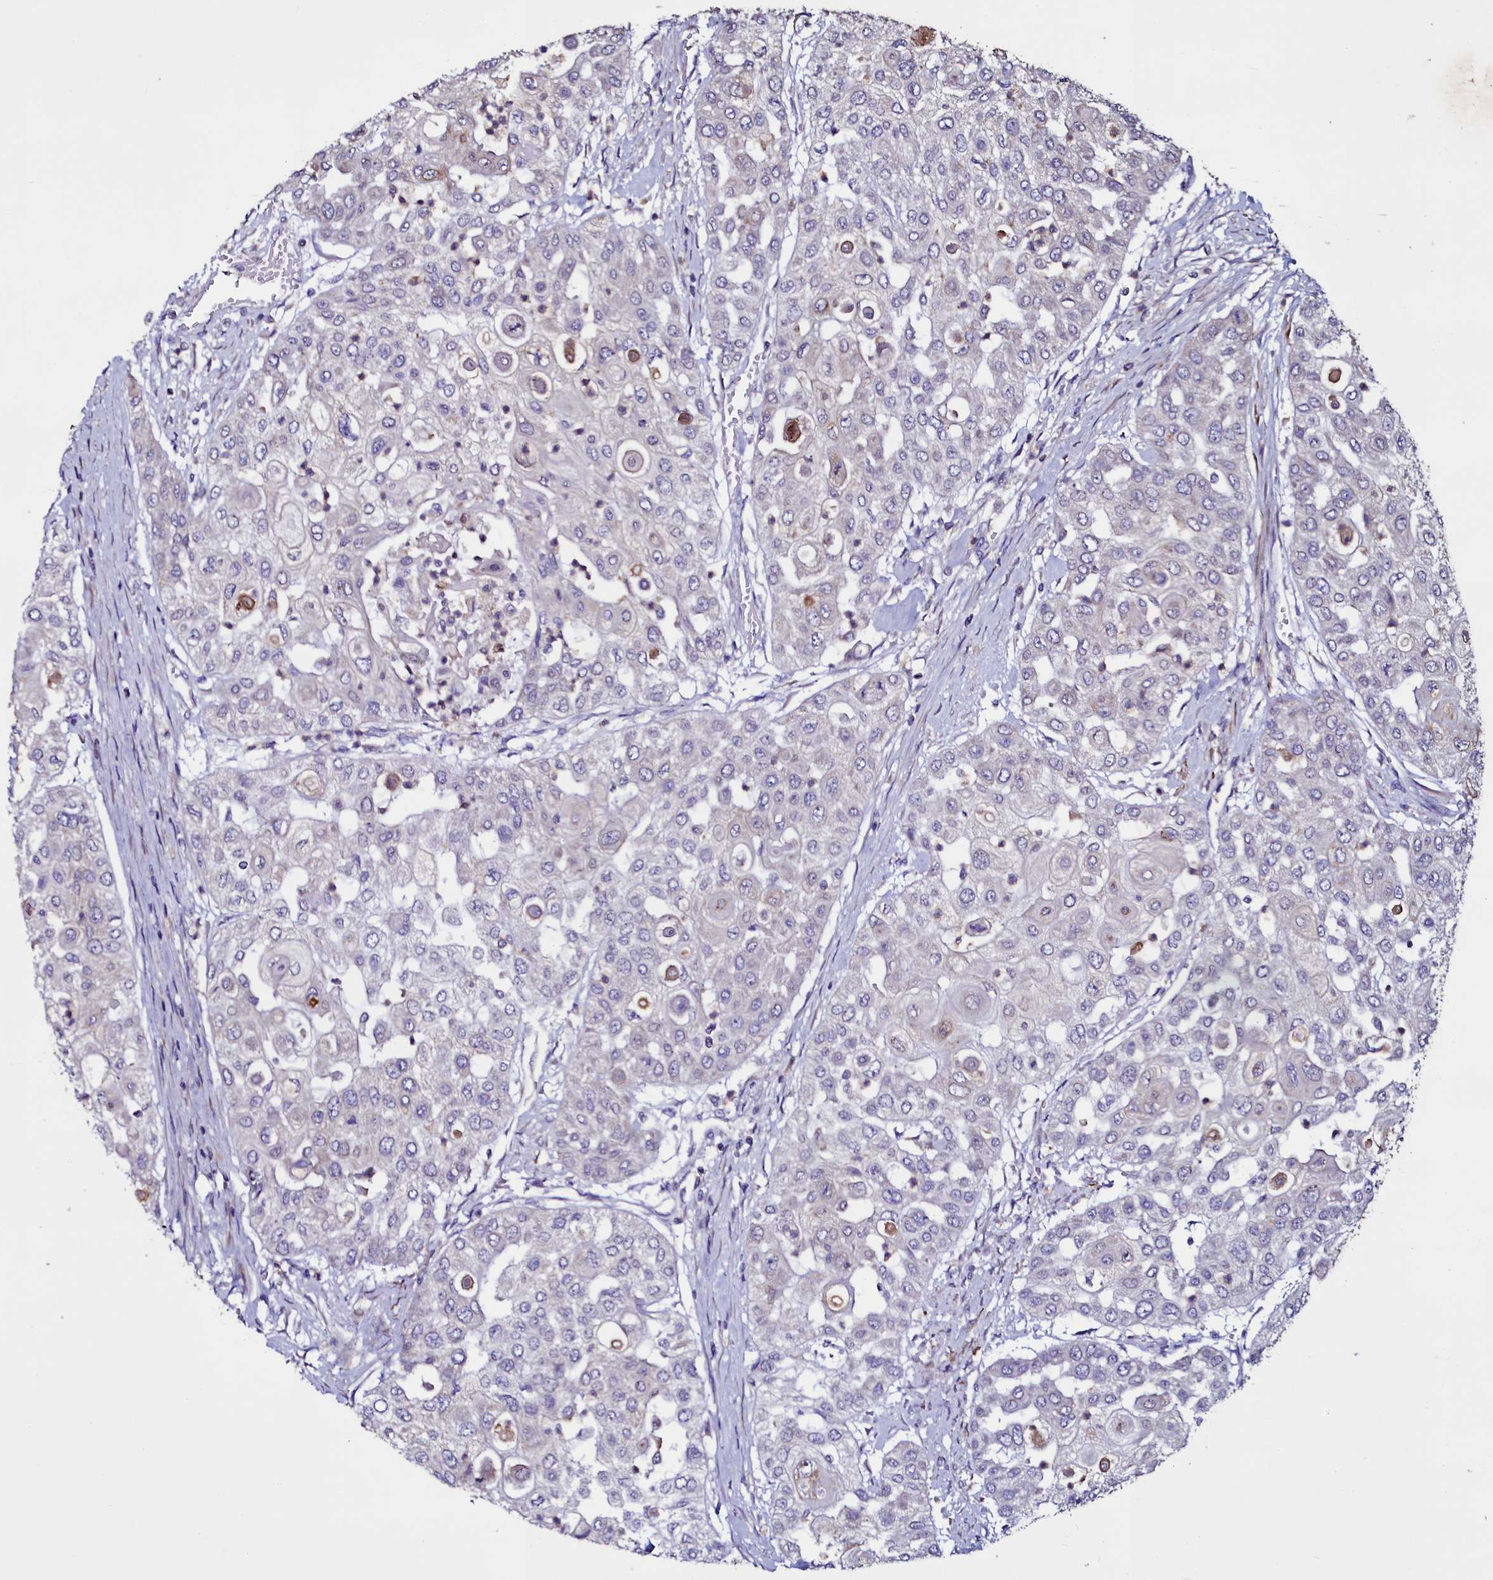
{"staining": {"intensity": "negative", "quantity": "none", "location": "none"}, "tissue": "urothelial cancer", "cell_type": "Tumor cells", "image_type": "cancer", "snomed": [{"axis": "morphology", "description": "Urothelial carcinoma, High grade"}, {"axis": "topography", "description": "Urinary bladder"}], "caption": "Photomicrograph shows no significant protein staining in tumor cells of urothelial cancer.", "gene": "SELENOT", "patient": {"sex": "female", "age": 79}}